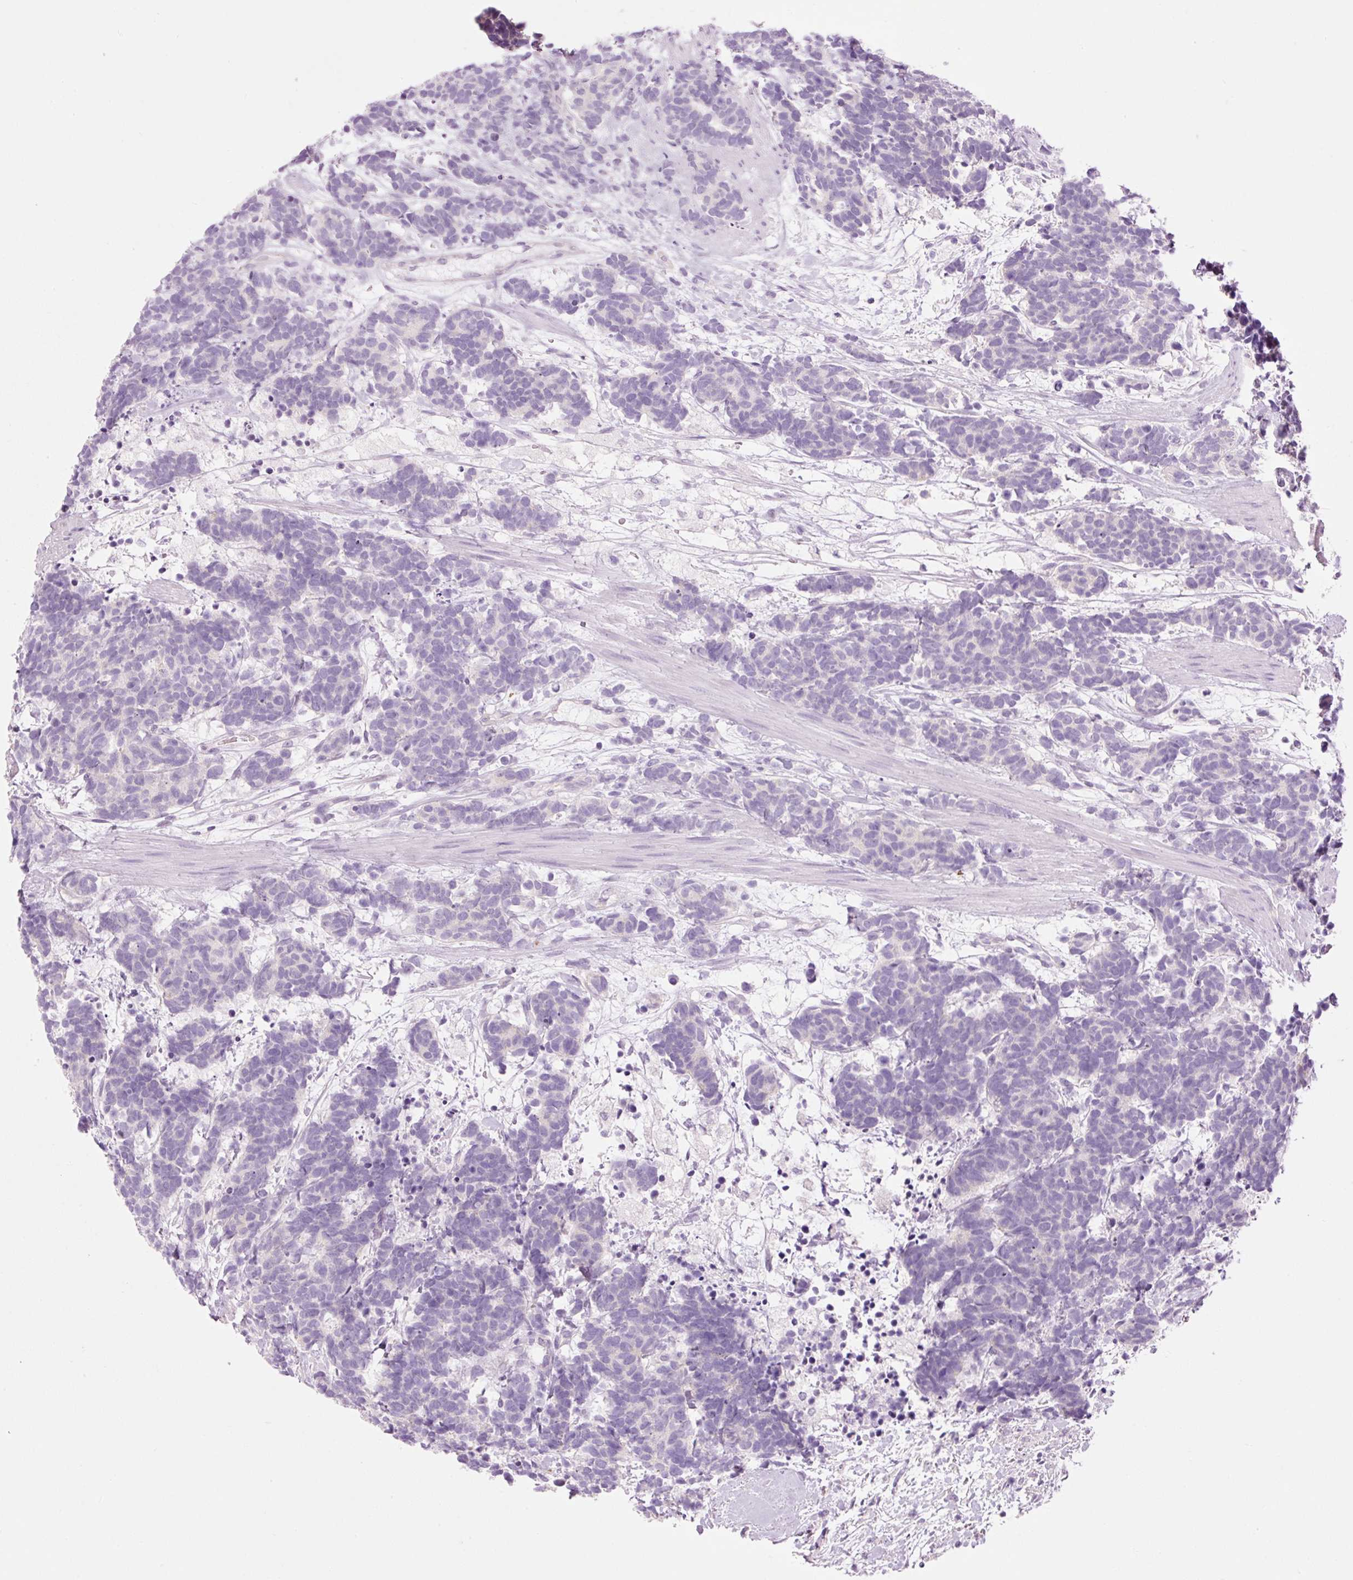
{"staining": {"intensity": "negative", "quantity": "none", "location": "none"}, "tissue": "carcinoid", "cell_type": "Tumor cells", "image_type": "cancer", "snomed": [{"axis": "morphology", "description": "Carcinoma, NOS"}, {"axis": "morphology", "description": "Carcinoid, malignant, NOS"}, {"axis": "topography", "description": "Prostate"}], "caption": "A high-resolution image shows immunohistochemistry staining of carcinoid, which exhibits no significant staining in tumor cells.", "gene": "HSPA4L", "patient": {"sex": "male", "age": 57}}